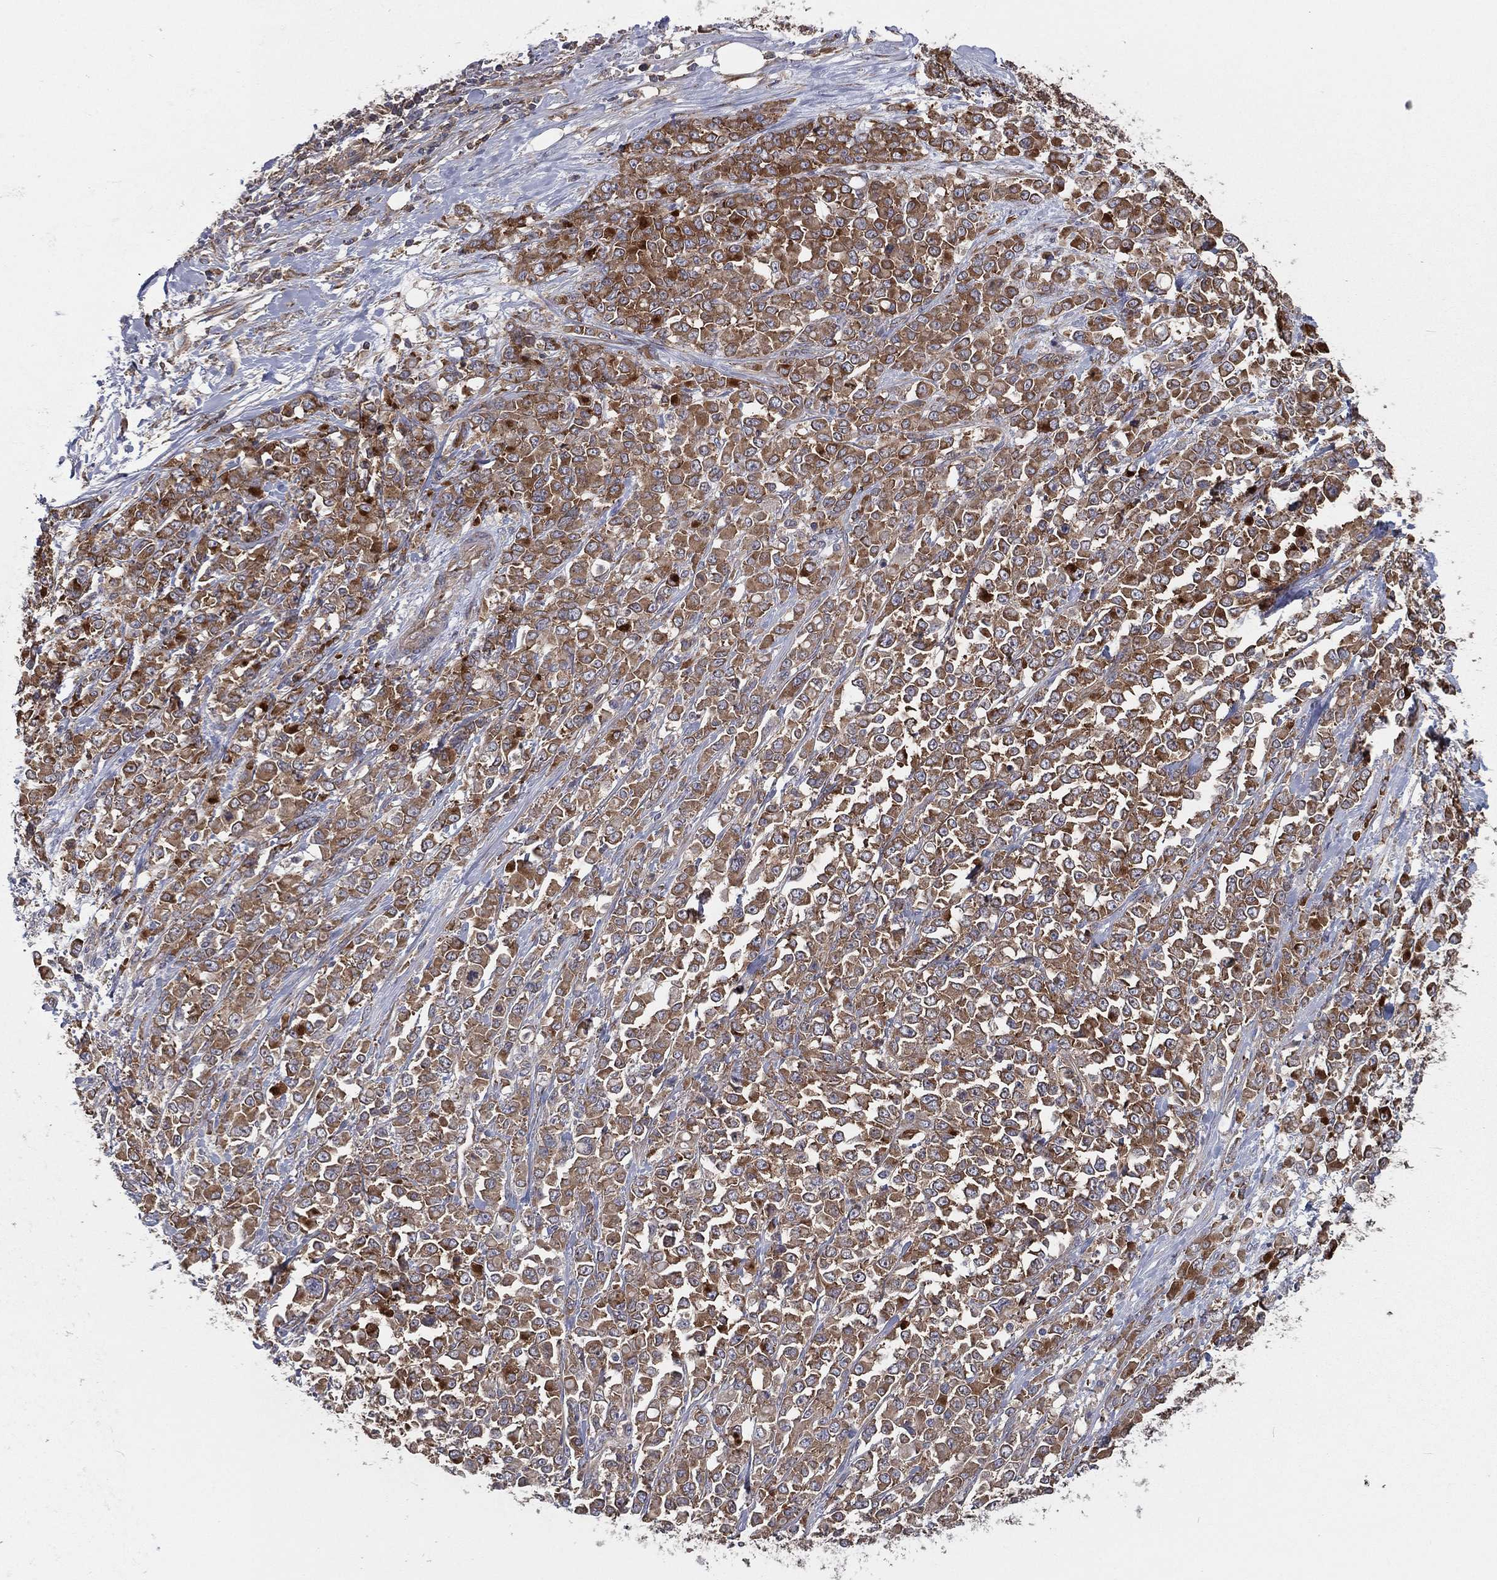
{"staining": {"intensity": "moderate", "quantity": ">75%", "location": "cytoplasmic/membranous"}, "tissue": "stomach cancer", "cell_type": "Tumor cells", "image_type": "cancer", "snomed": [{"axis": "morphology", "description": "Adenocarcinoma, NOS"}, {"axis": "topography", "description": "Stomach"}], "caption": "This histopathology image exhibits IHC staining of stomach cancer (adenocarcinoma), with medium moderate cytoplasmic/membranous positivity in approximately >75% of tumor cells.", "gene": "EIF2B5", "patient": {"sex": "female", "age": 76}}